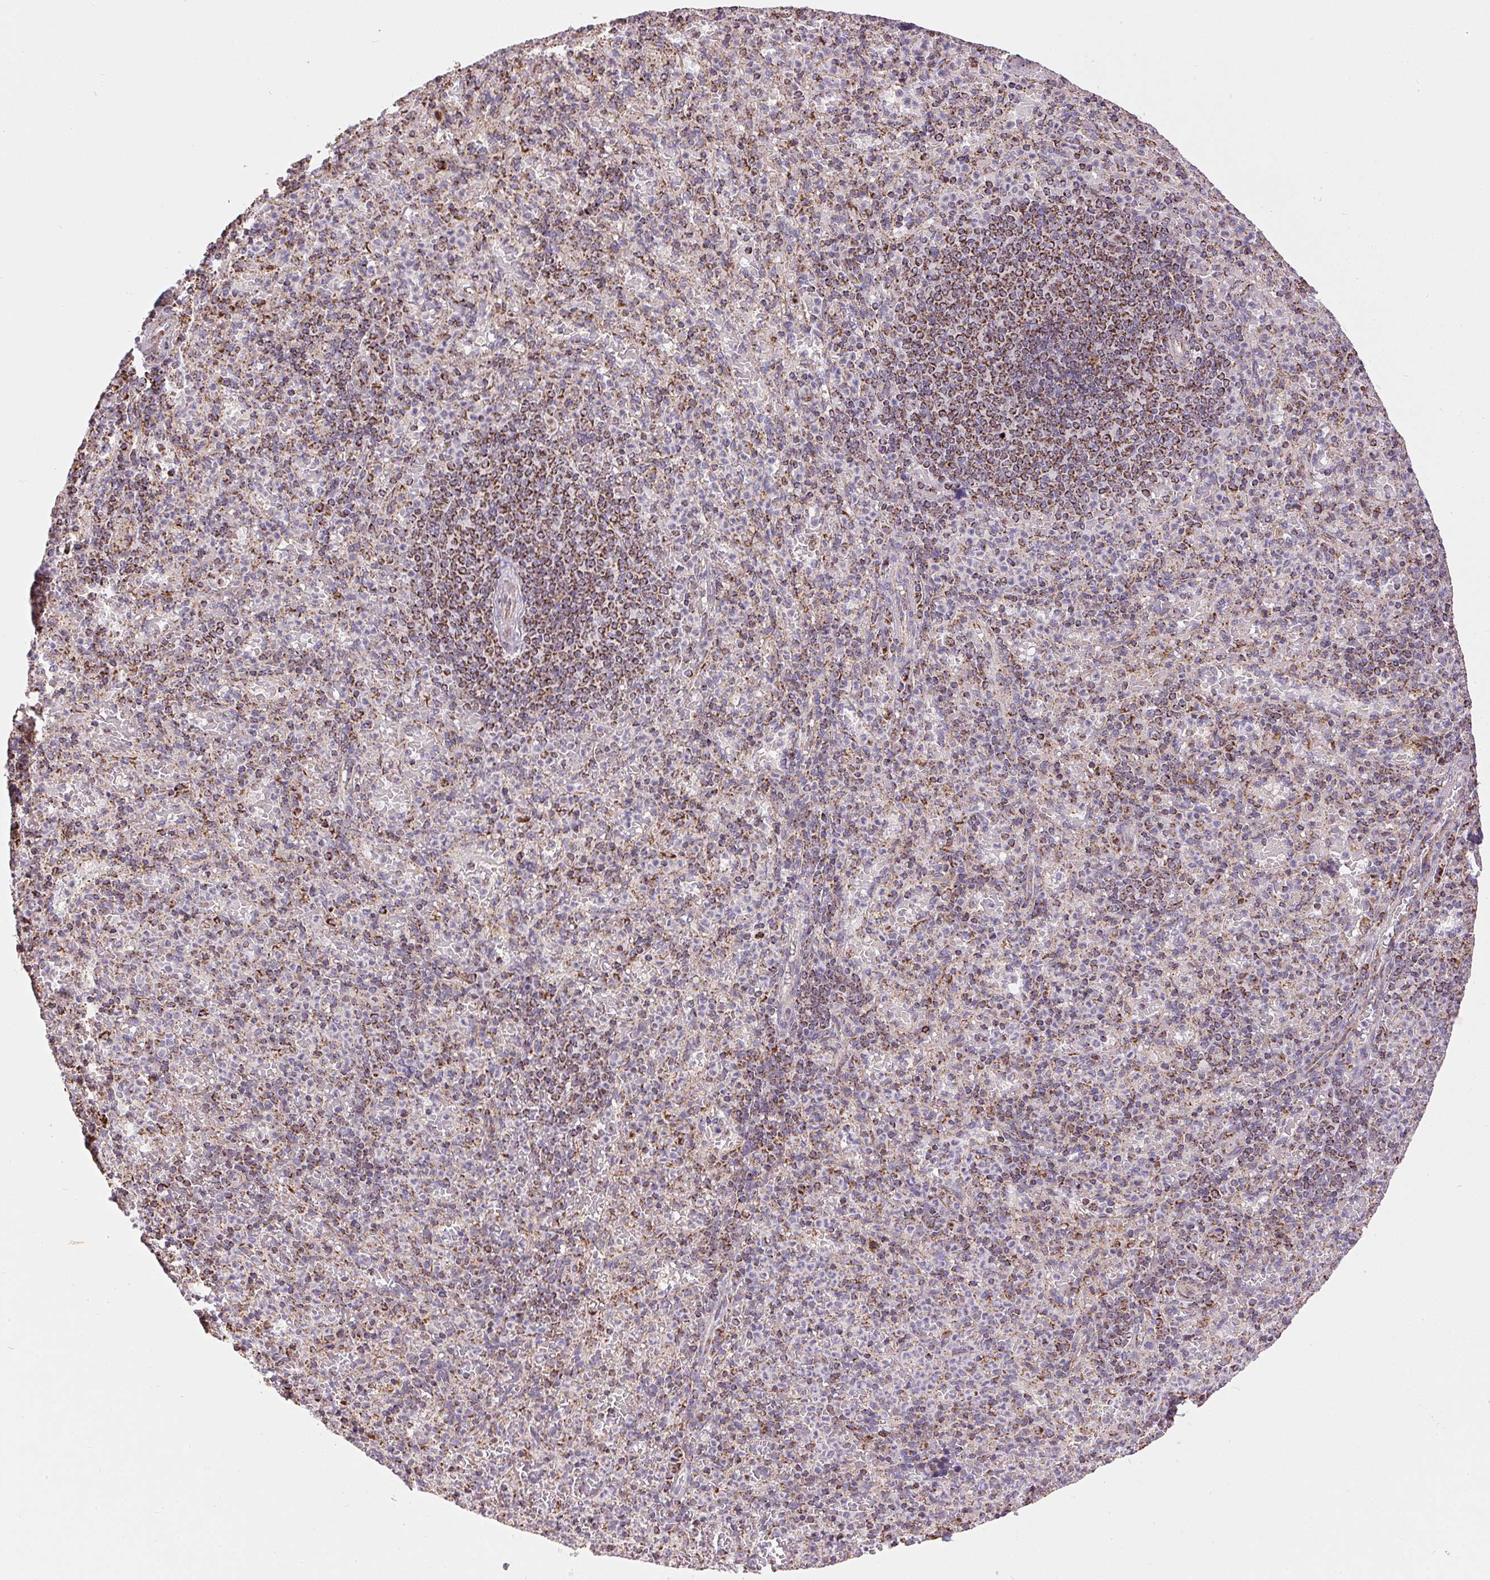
{"staining": {"intensity": "moderate", "quantity": "25%-75%", "location": "cytoplasmic/membranous"}, "tissue": "spleen", "cell_type": "Cells in red pulp", "image_type": "normal", "snomed": [{"axis": "morphology", "description": "Normal tissue, NOS"}, {"axis": "topography", "description": "Spleen"}], "caption": "A micrograph of spleen stained for a protein shows moderate cytoplasmic/membranous brown staining in cells in red pulp. The protein is shown in brown color, while the nuclei are stained blue.", "gene": "MAPK11", "patient": {"sex": "female", "age": 74}}